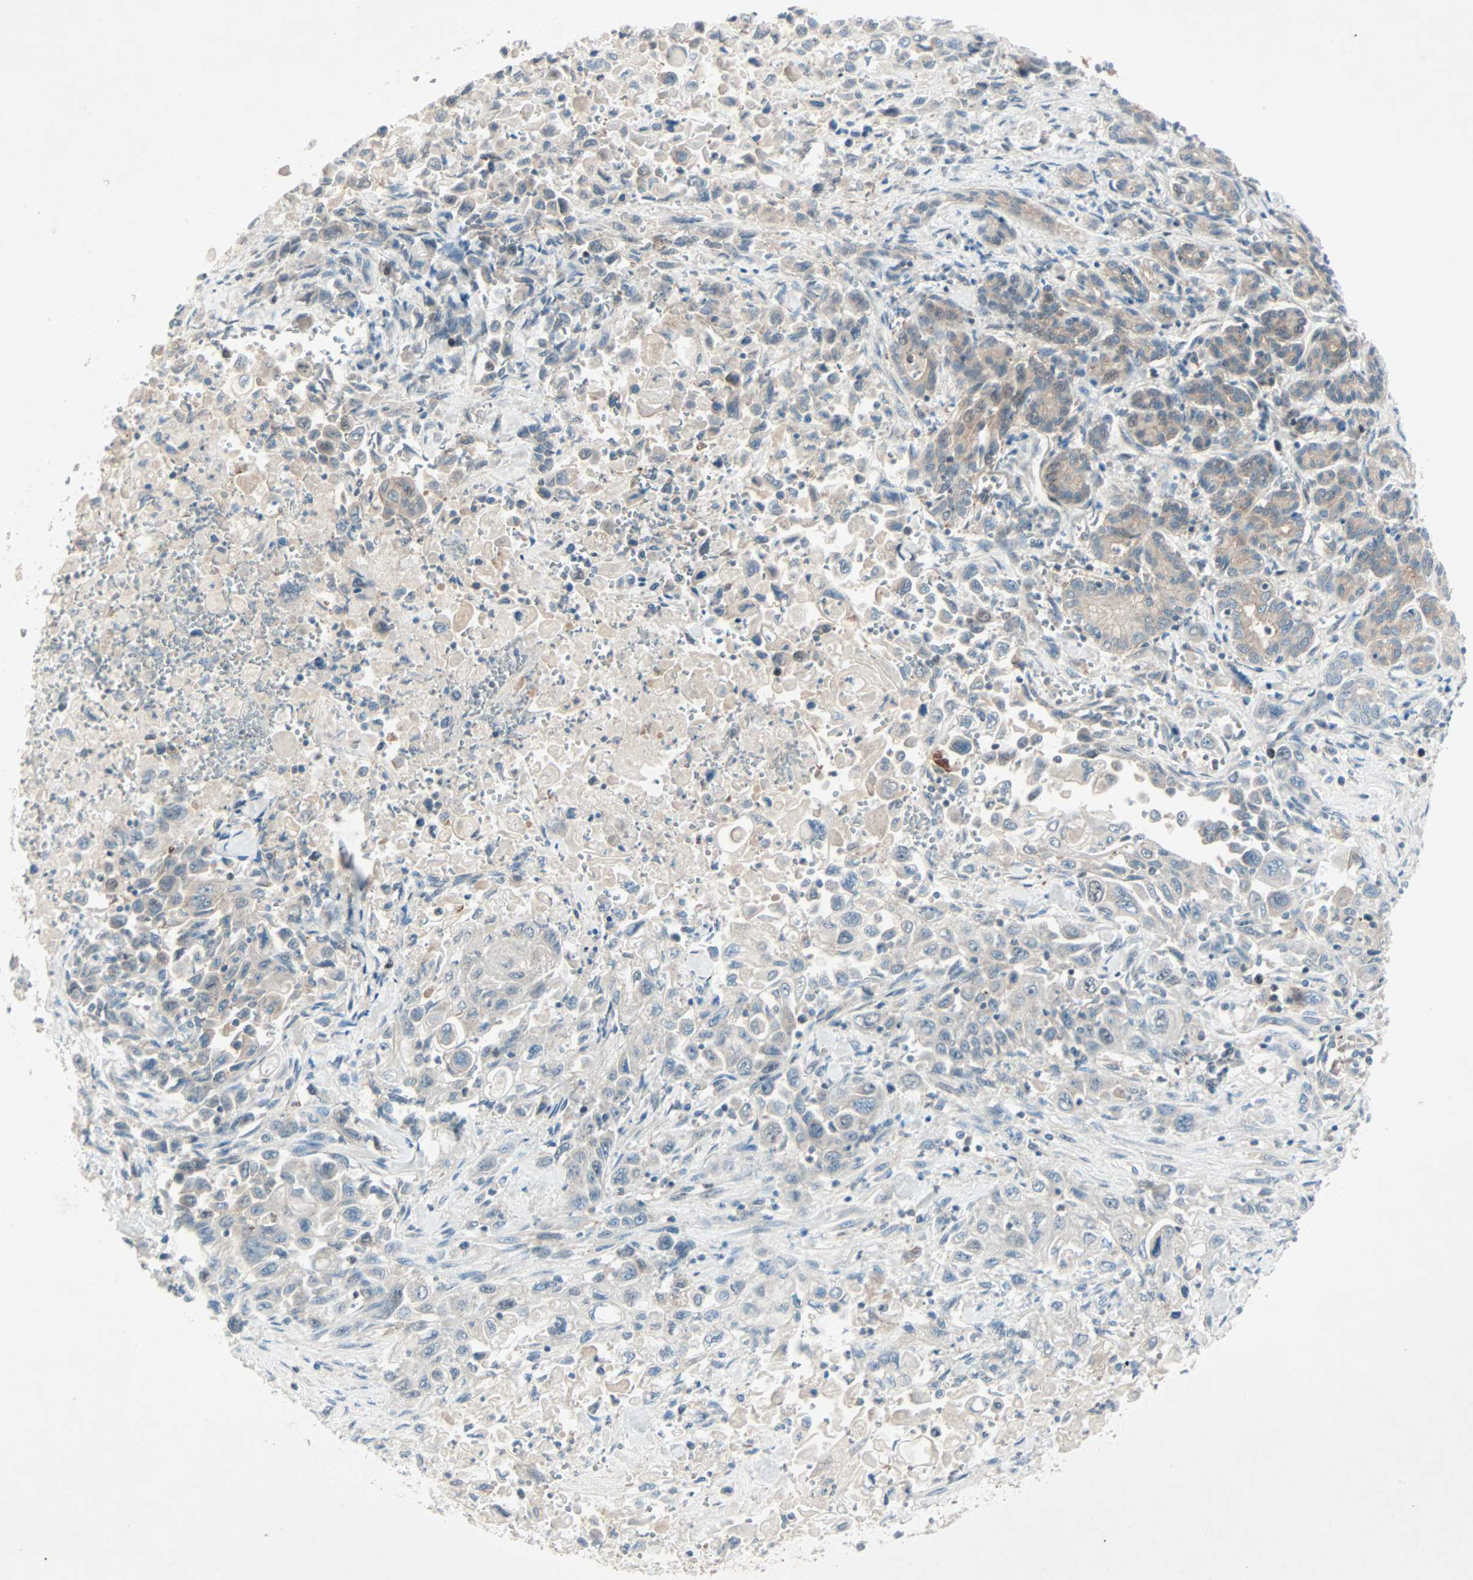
{"staining": {"intensity": "weak", "quantity": "25%-75%", "location": "cytoplasmic/membranous"}, "tissue": "pancreatic cancer", "cell_type": "Tumor cells", "image_type": "cancer", "snomed": [{"axis": "morphology", "description": "Normal tissue, NOS"}, {"axis": "topography", "description": "Lymph node"}], "caption": "Protein expression analysis of human pancreatic cancer reveals weak cytoplasmic/membranous positivity in approximately 25%-75% of tumor cells.", "gene": "SMIM8", "patient": {"sex": "male", "age": 62}}